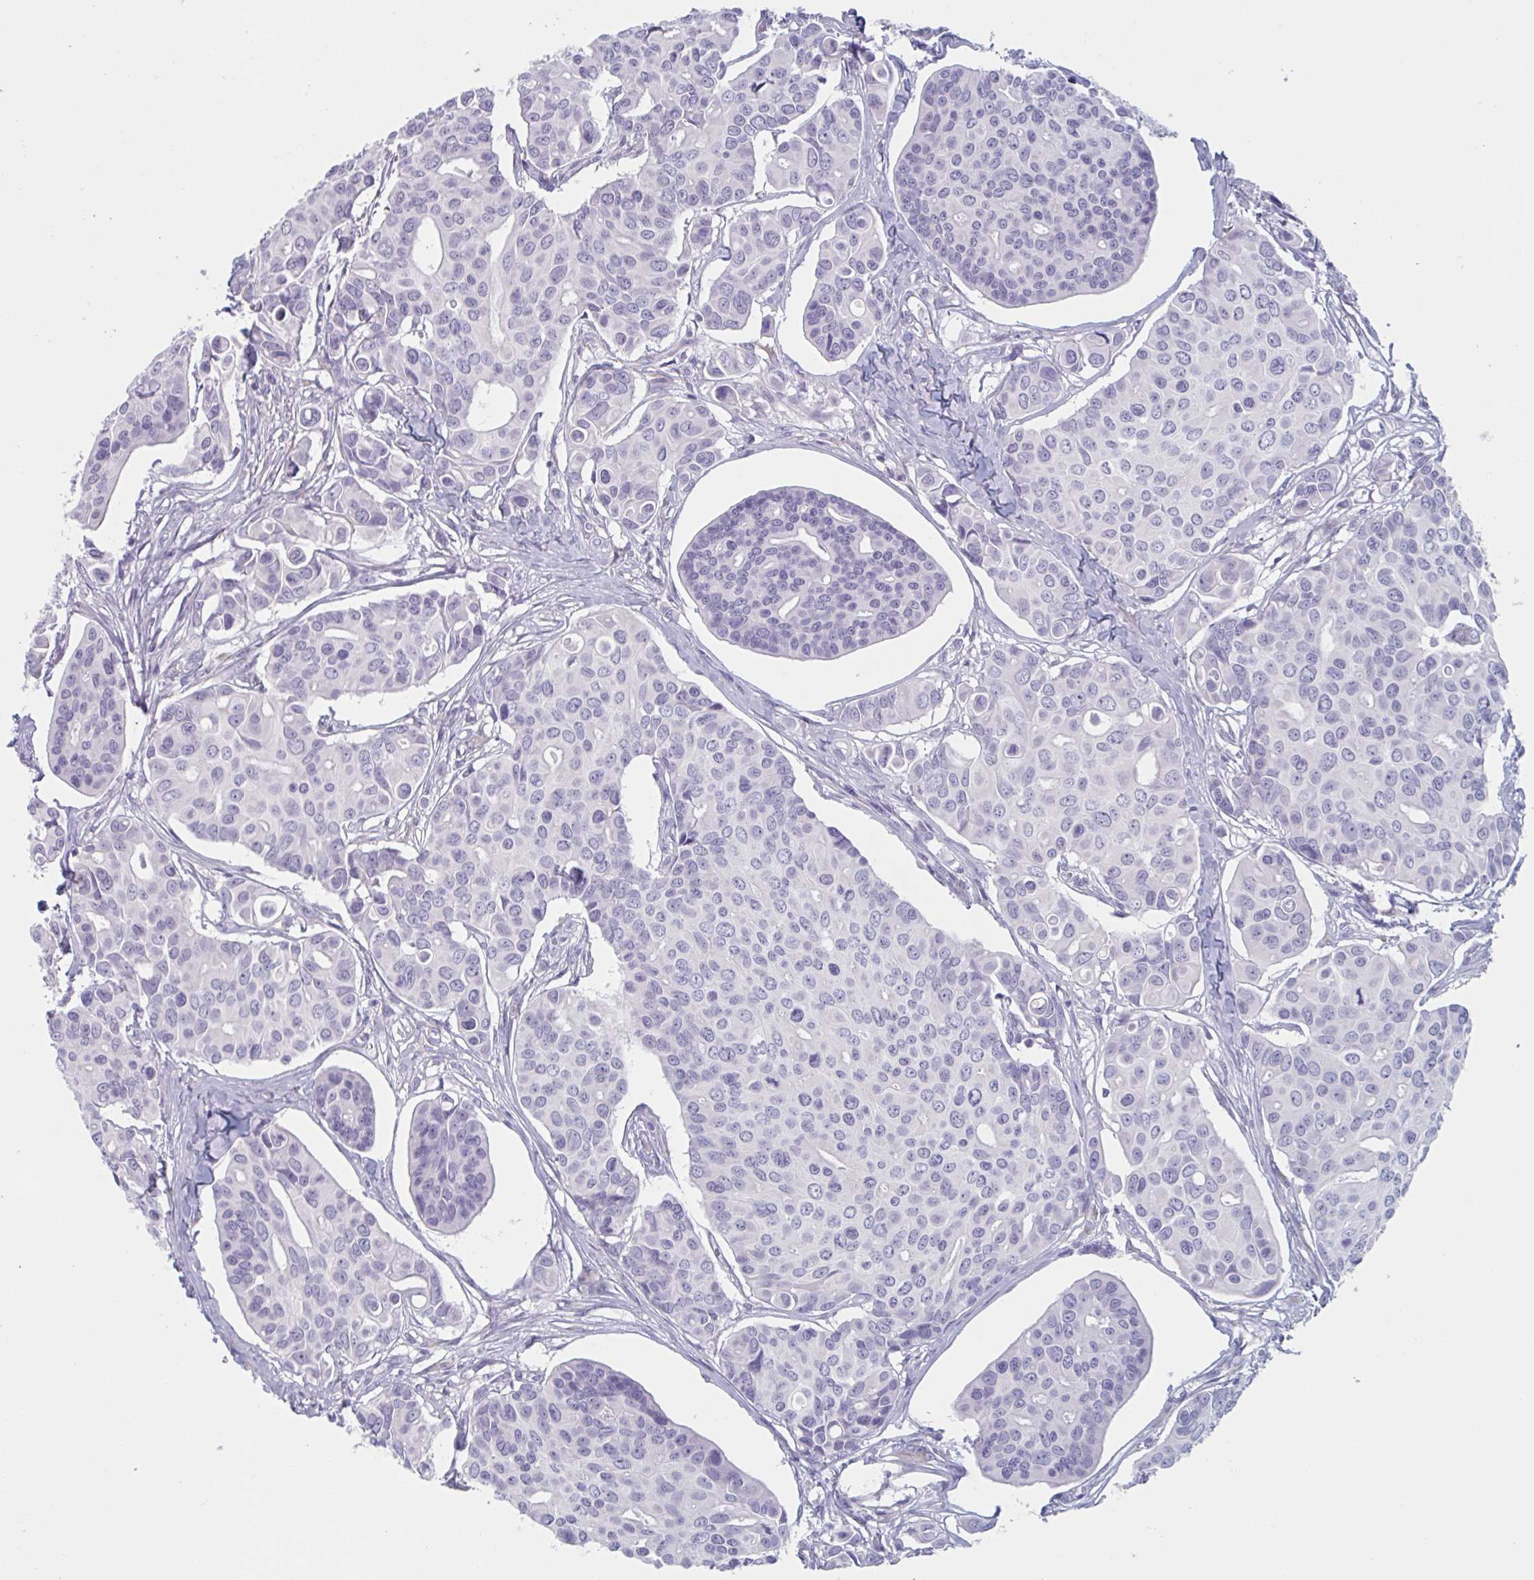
{"staining": {"intensity": "negative", "quantity": "none", "location": "none"}, "tissue": "breast cancer", "cell_type": "Tumor cells", "image_type": "cancer", "snomed": [{"axis": "morphology", "description": "Normal tissue, NOS"}, {"axis": "morphology", "description": "Duct carcinoma"}, {"axis": "topography", "description": "Skin"}, {"axis": "topography", "description": "Breast"}], "caption": "Immunohistochemical staining of human breast intraductal carcinoma reveals no significant expression in tumor cells.", "gene": "HSD11B2", "patient": {"sex": "female", "age": 54}}